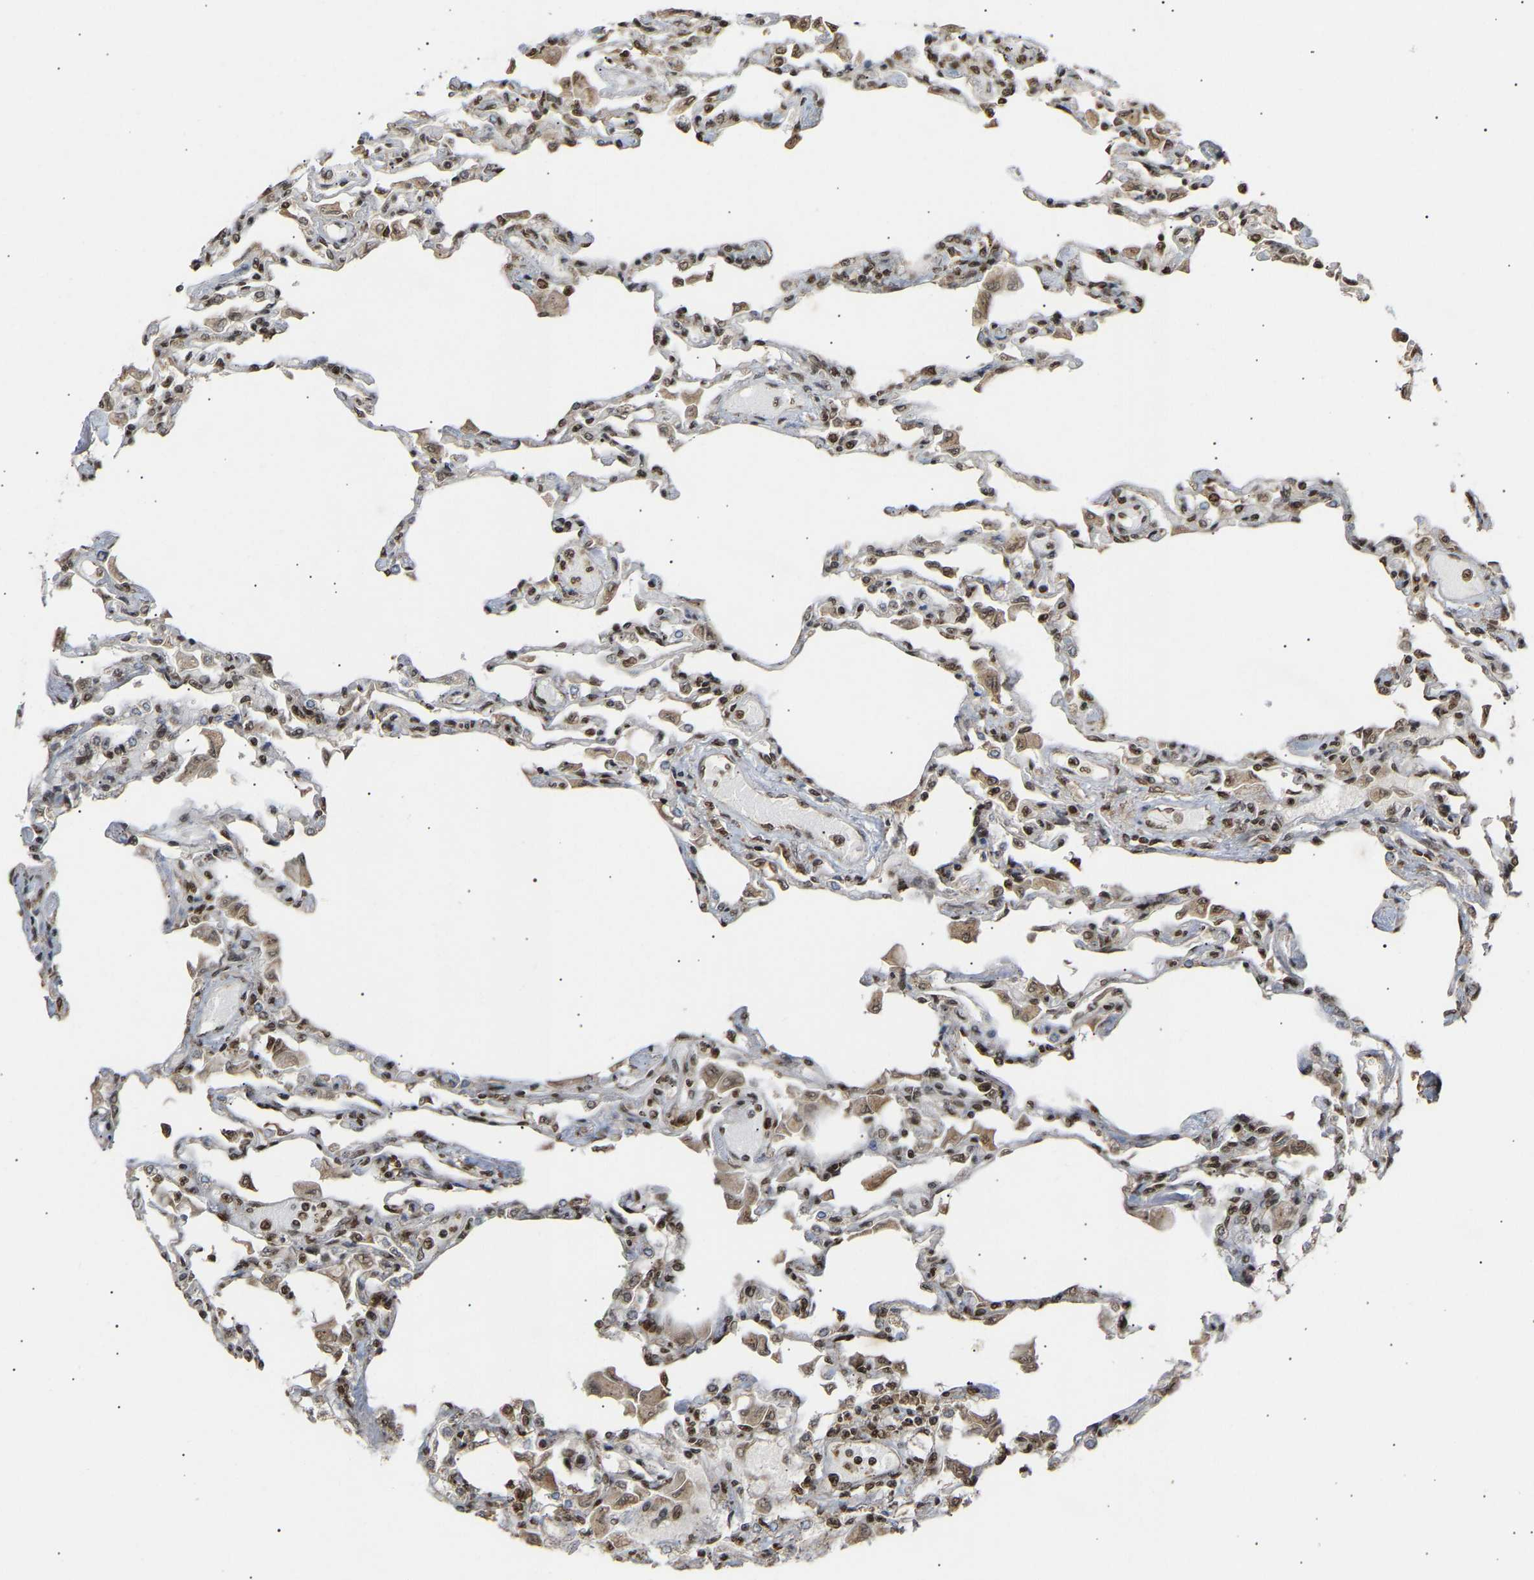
{"staining": {"intensity": "strong", "quantity": "25%-75%", "location": "nuclear"}, "tissue": "lung", "cell_type": "Alveolar cells", "image_type": "normal", "snomed": [{"axis": "morphology", "description": "Normal tissue, NOS"}, {"axis": "topography", "description": "Bronchus"}, {"axis": "topography", "description": "Lung"}], "caption": "IHC (DAB) staining of normal human lung exhibits strong nuclear protein positivity in about 25%-75% of alveolar cells.", "gene": "ALYREF", "patient": {"sex": "female", "age": 49}}